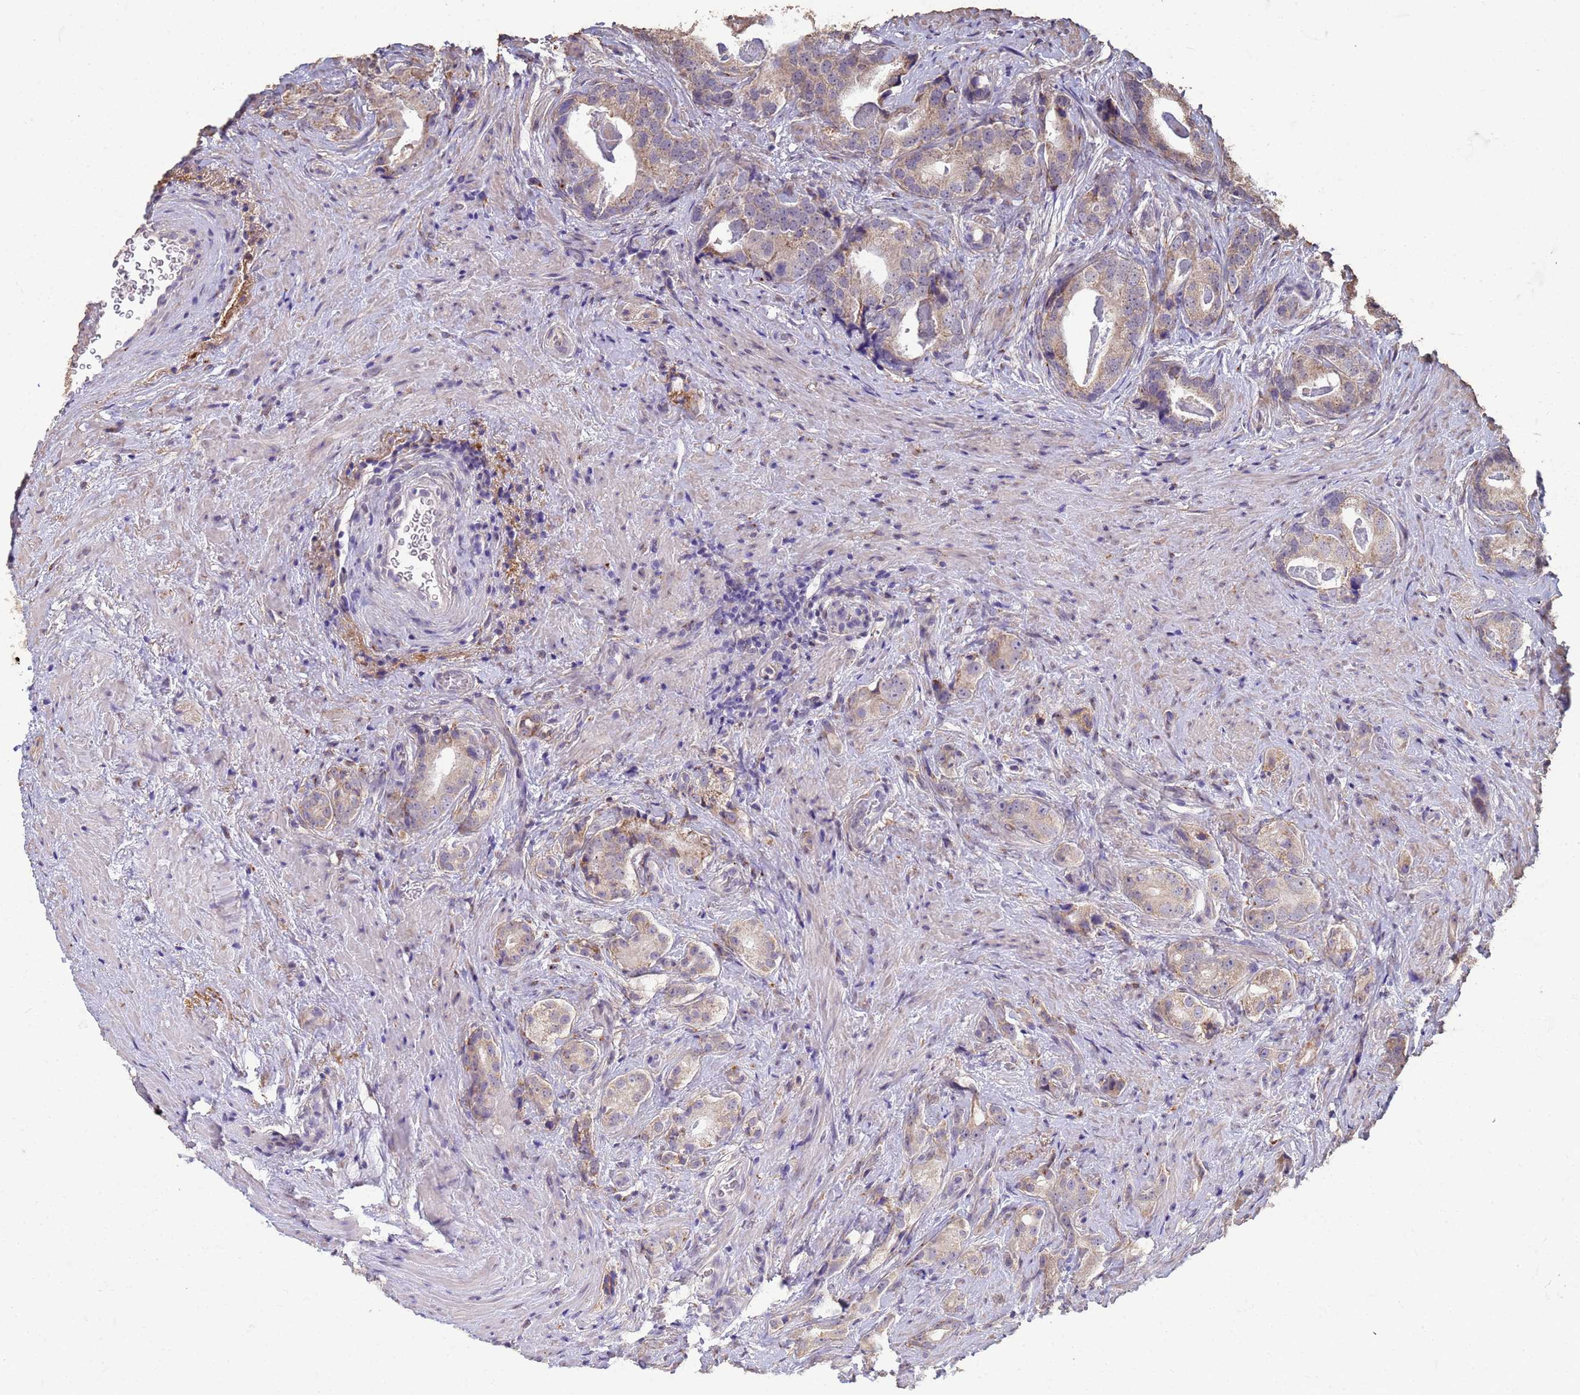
{"staining": {"intensity": "weak", "quantity": "25%-75%", "location": "cytoplasmic/membranous"}, "tissue": "prostate cancer", "cell_type": "Tumor cells", "image_type": "cancer", "snomed": [{"axis": "morphology", "description": "Adenocarcinoma, Low grade"}, {"axis": "topography", "description": "Prostate"}], "caption": "The immunohistochemical stain shows weak cytoplasmic/membranous positivity in tumor cells of low-grade adenocarcinoma (prostate) tissue. The staining was performed using DAB, with brown indicating positive protein expression. Nuclei are stained blue with hematoxylin.", "gene": "SLC25A15", "patient": {"sex": "male", "age": 71}}